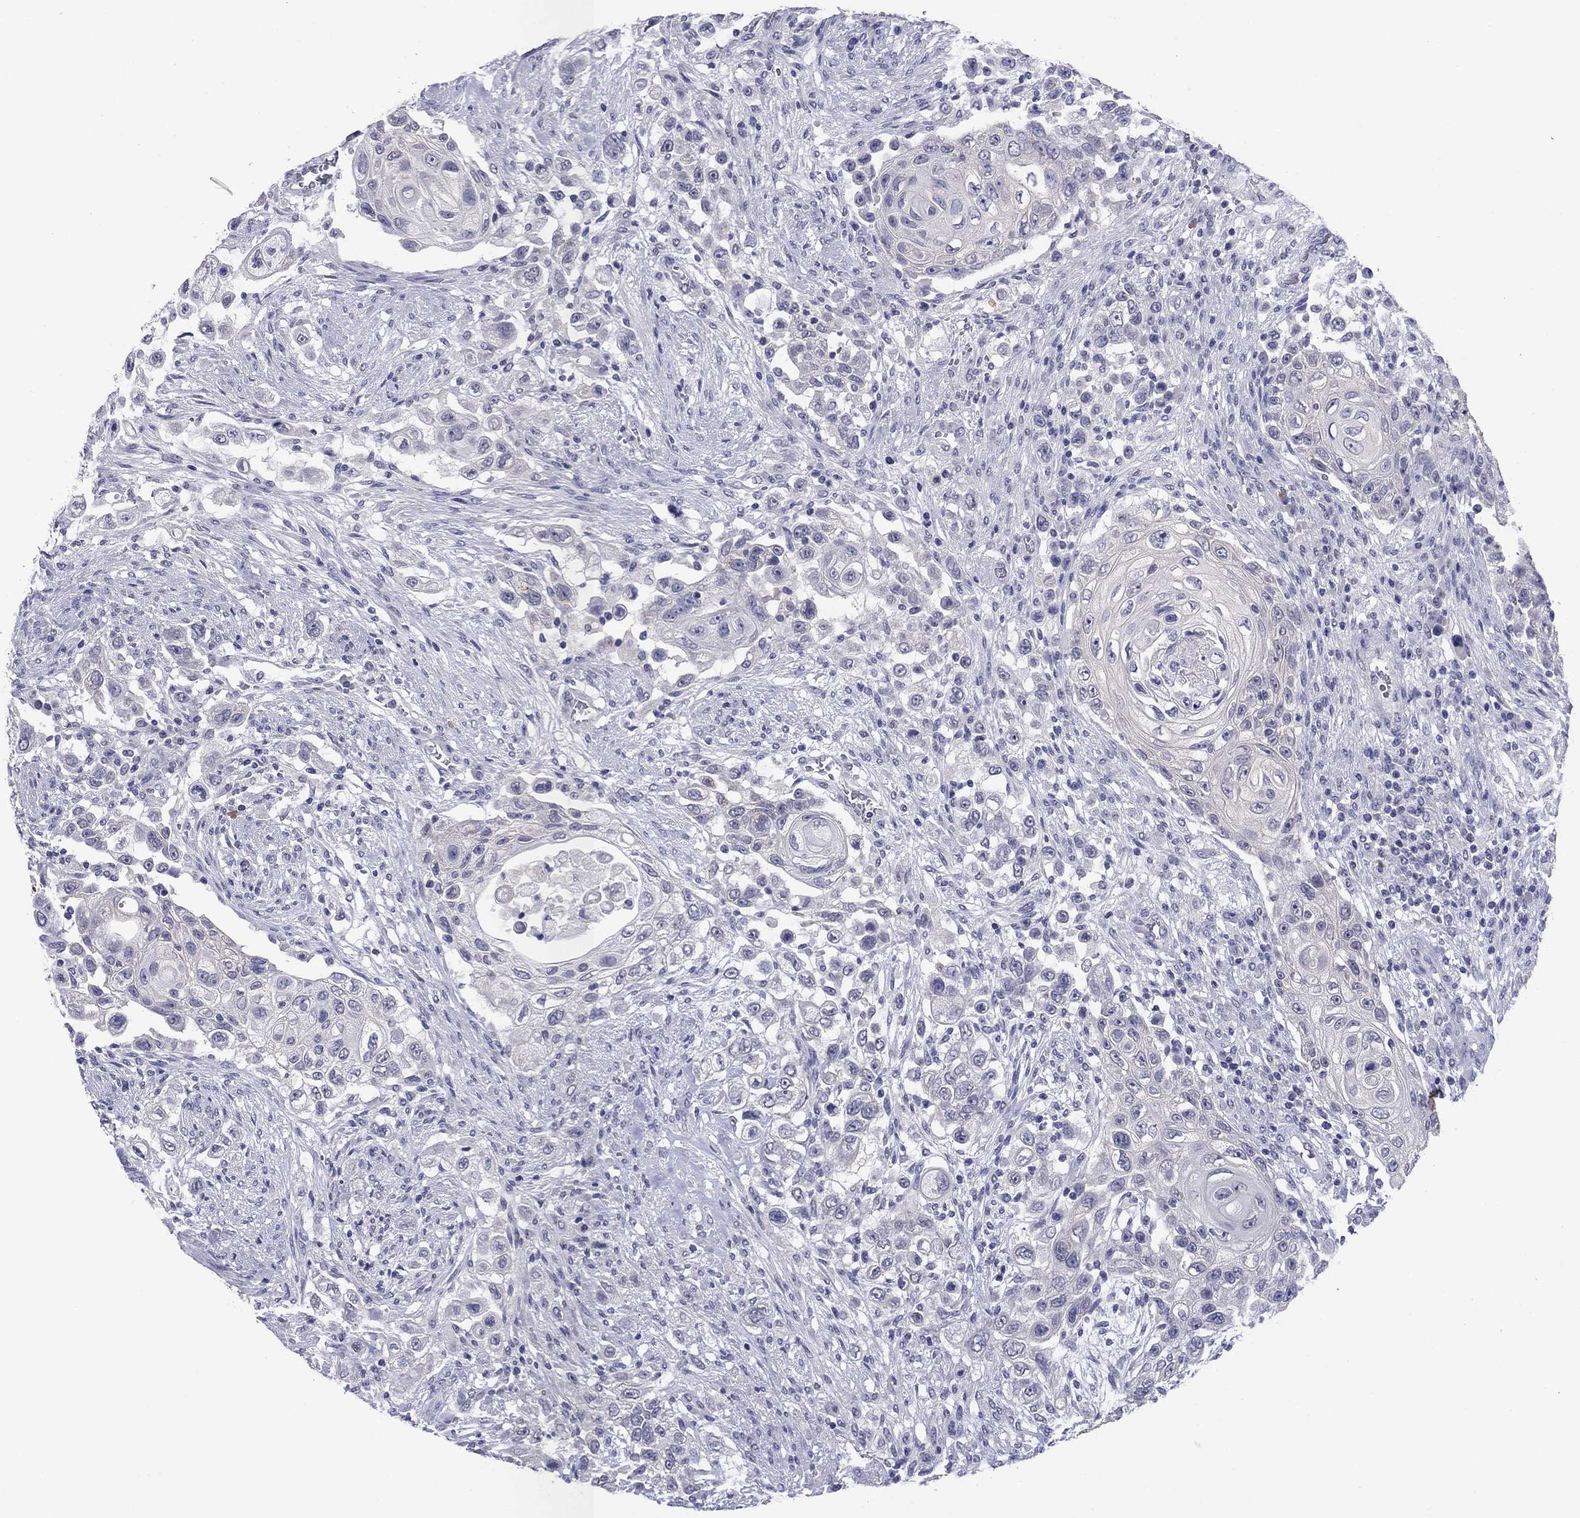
{"staining": {"intensity": "negative", "quantity": "none", "location": "none"}, "tissue": "urothelial cancer", "cell_type": "Tumor cells", "image_type": "cancer", "snomed": [{"axis": "morphology", "description": "Urothelial carcinoma, High grade"}, {"axis": "topography", "description": "Urinary bladder"}], "caption": "High-grade urothelial carcinoma stained for a protein using immunohistochemistry demonstrates no positivity tumor cells.", "gene": "HAO1", "patient": {"sex": "female", "age": 56}}